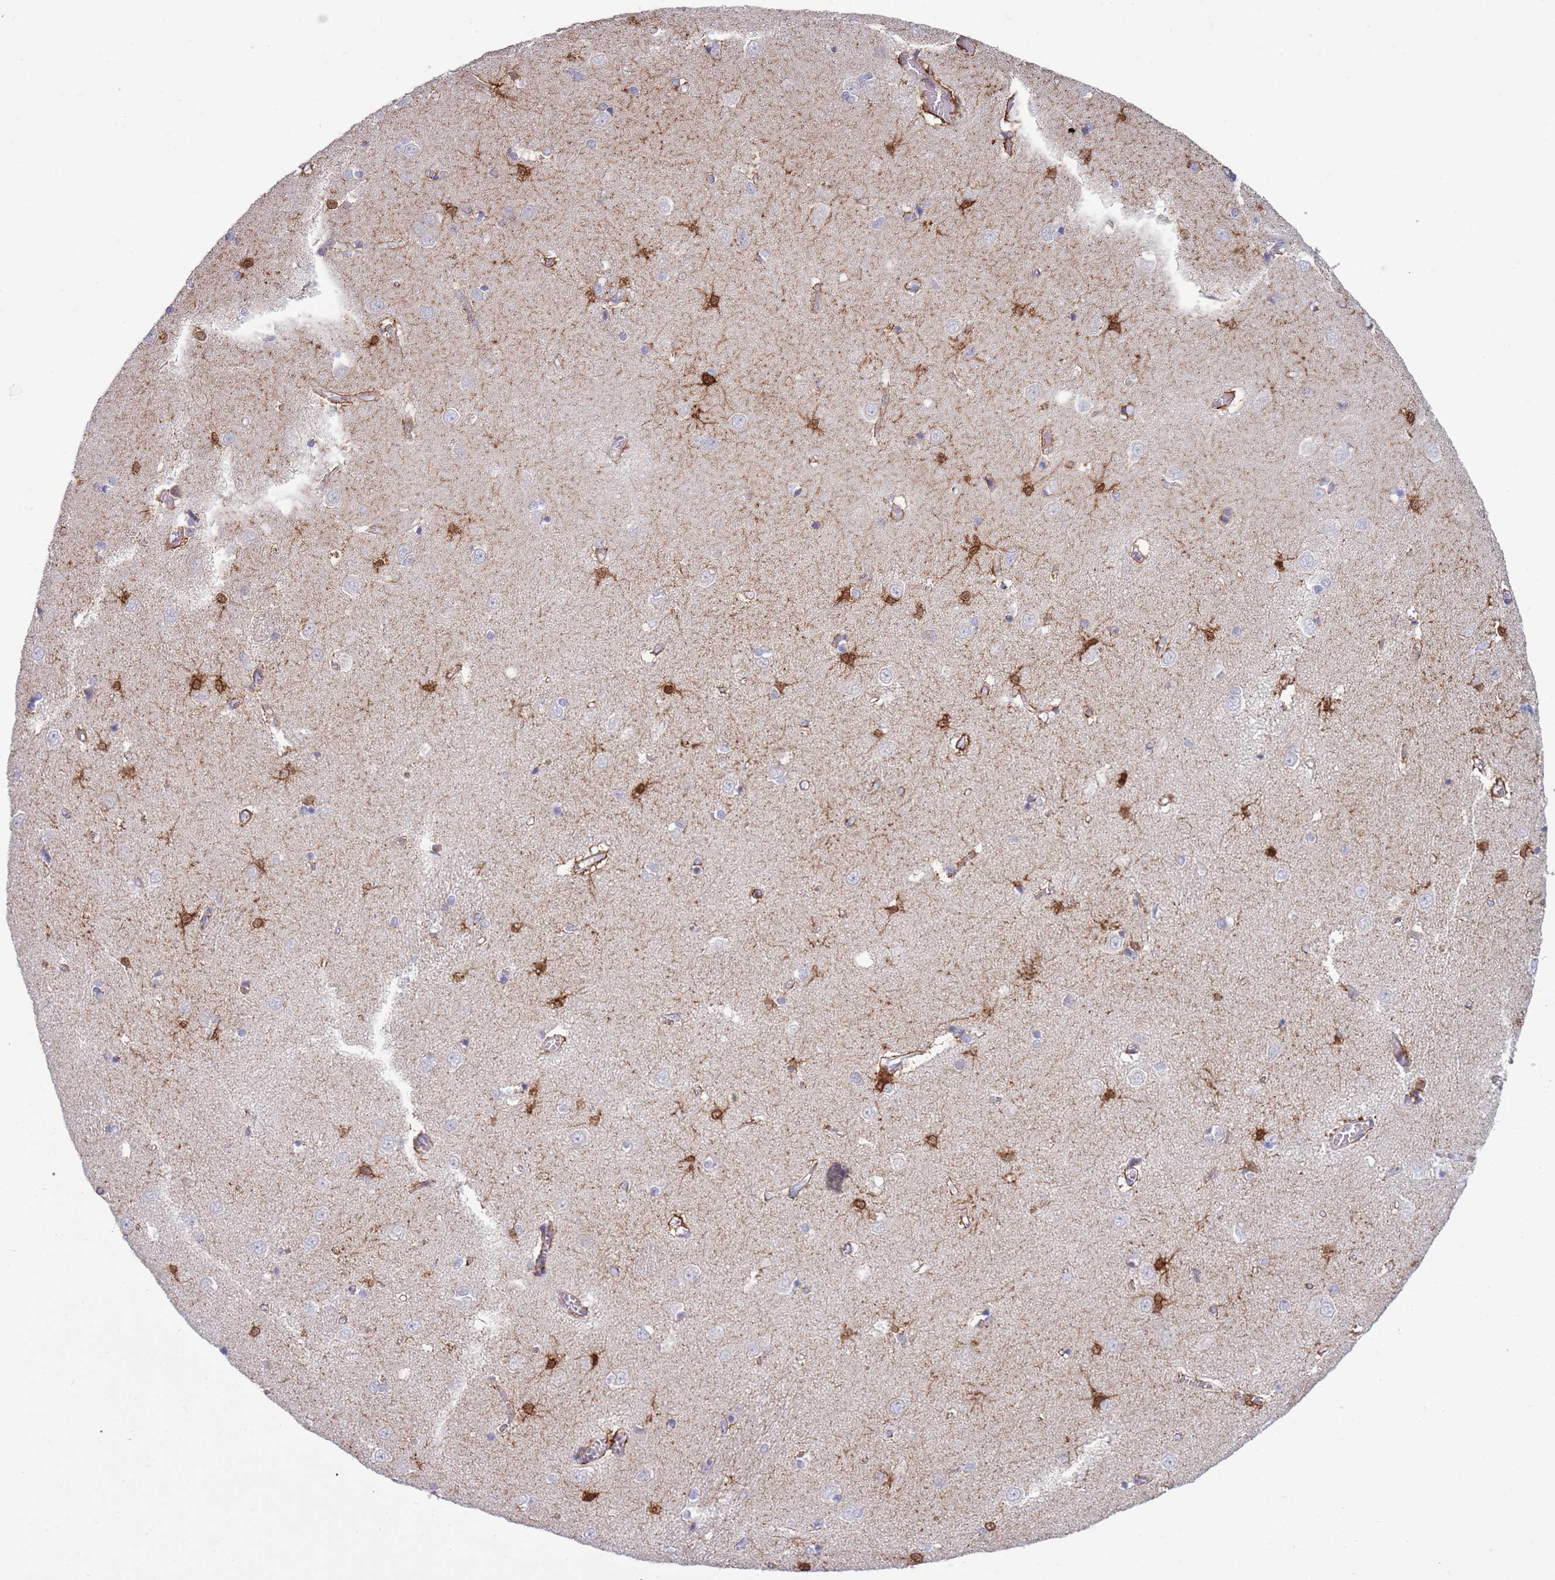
{"staining": {"intensity": "strong", "quantity": "25%-75%", "location": "cytoplasmic/membranous,nuclear"}, "tissue": "caudate", "cell_type": "Glial cells", "image_type": "normal", "snomed": [{"axis": "morphology", "description": "Normal tissue, NOS"}, {"axis": "topography", "description": "Lateral ventricle wall"}], "caption": "Glial cells reveal strong cytoplasmic/membranous,nuclear expression in about 25%-75% of cells in unremarkable caudate.", "gene": "ACSBG1", "patient": {"sex": "male", "age": 37}}